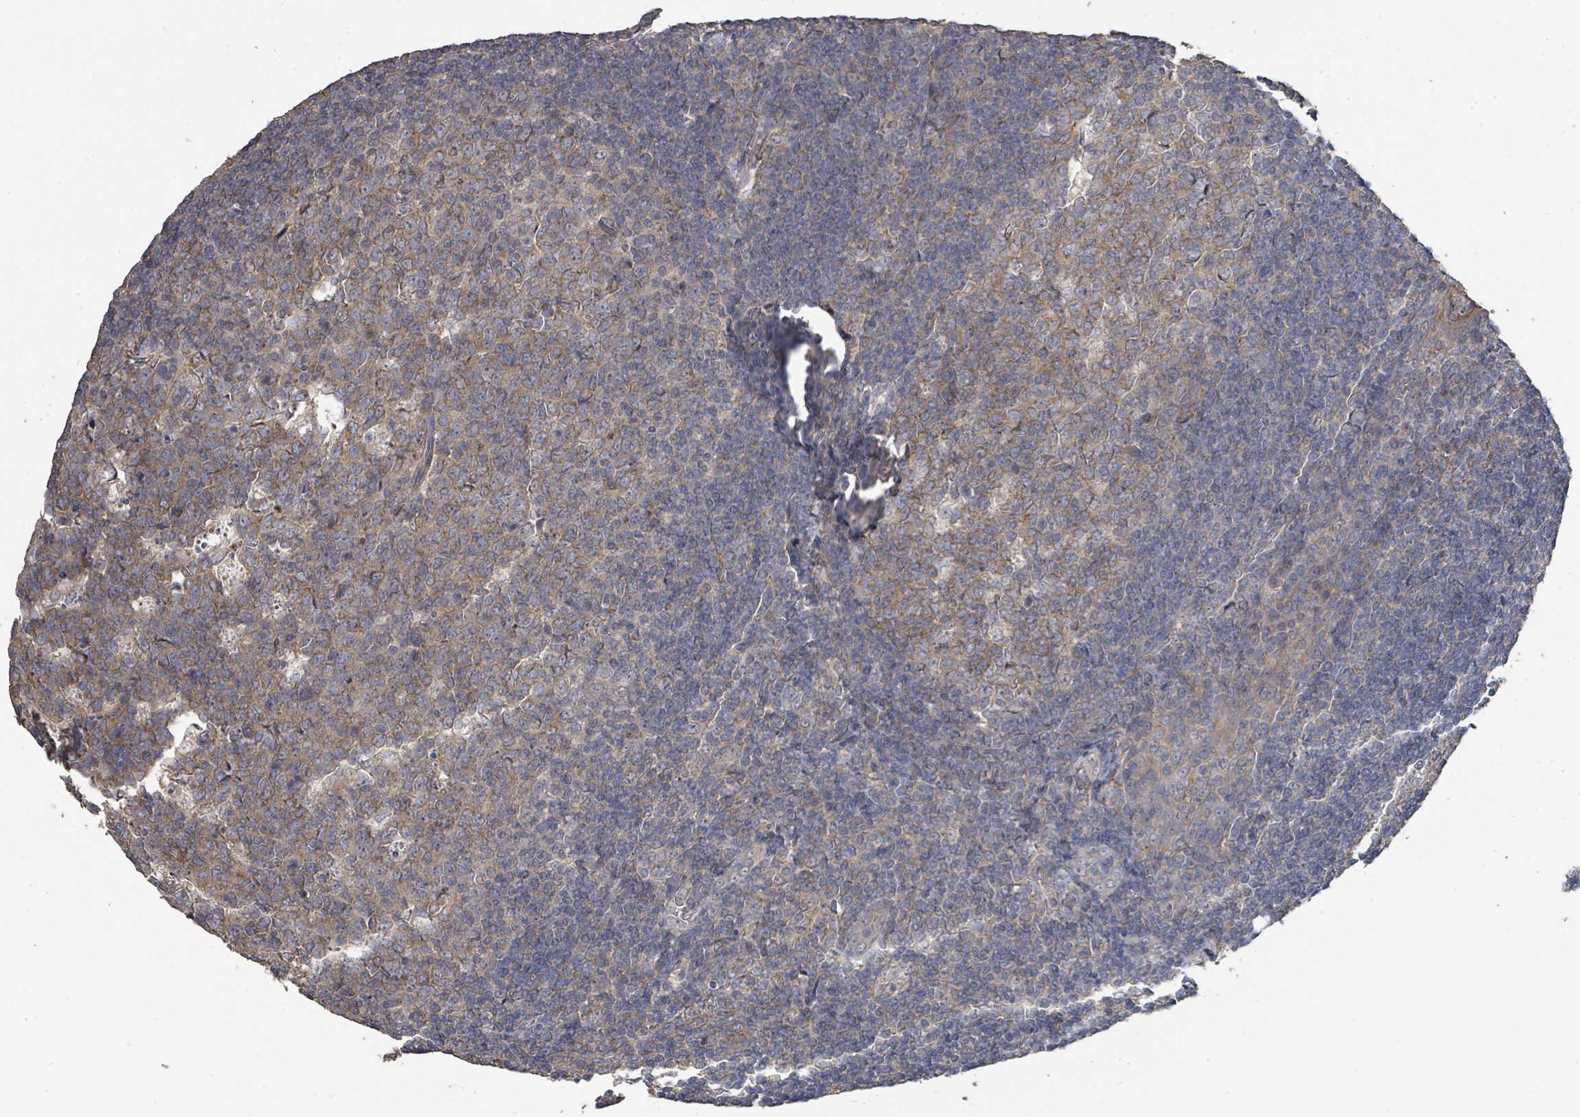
{"staining": {"intensity": "moderate", "quantity": ">75%", "location": "cytoplasmic/membranous"}, "tissue": "tonsil", "cell_type": "Germinal center cells", "image_type": "normal", "snomed": [{"axis": "morphology", "description": "Normal tissue, NOS"}, {"axis": "topography", "description": "Tonsil"}], "caption": "Tonsil stained for a protein (brown) reveals moderate cytoplasmic/membranous positive expression in about >75% of germinal center cells.", "gene": "SLC9A7", "patient": {"sex": "male", "age": 27}}